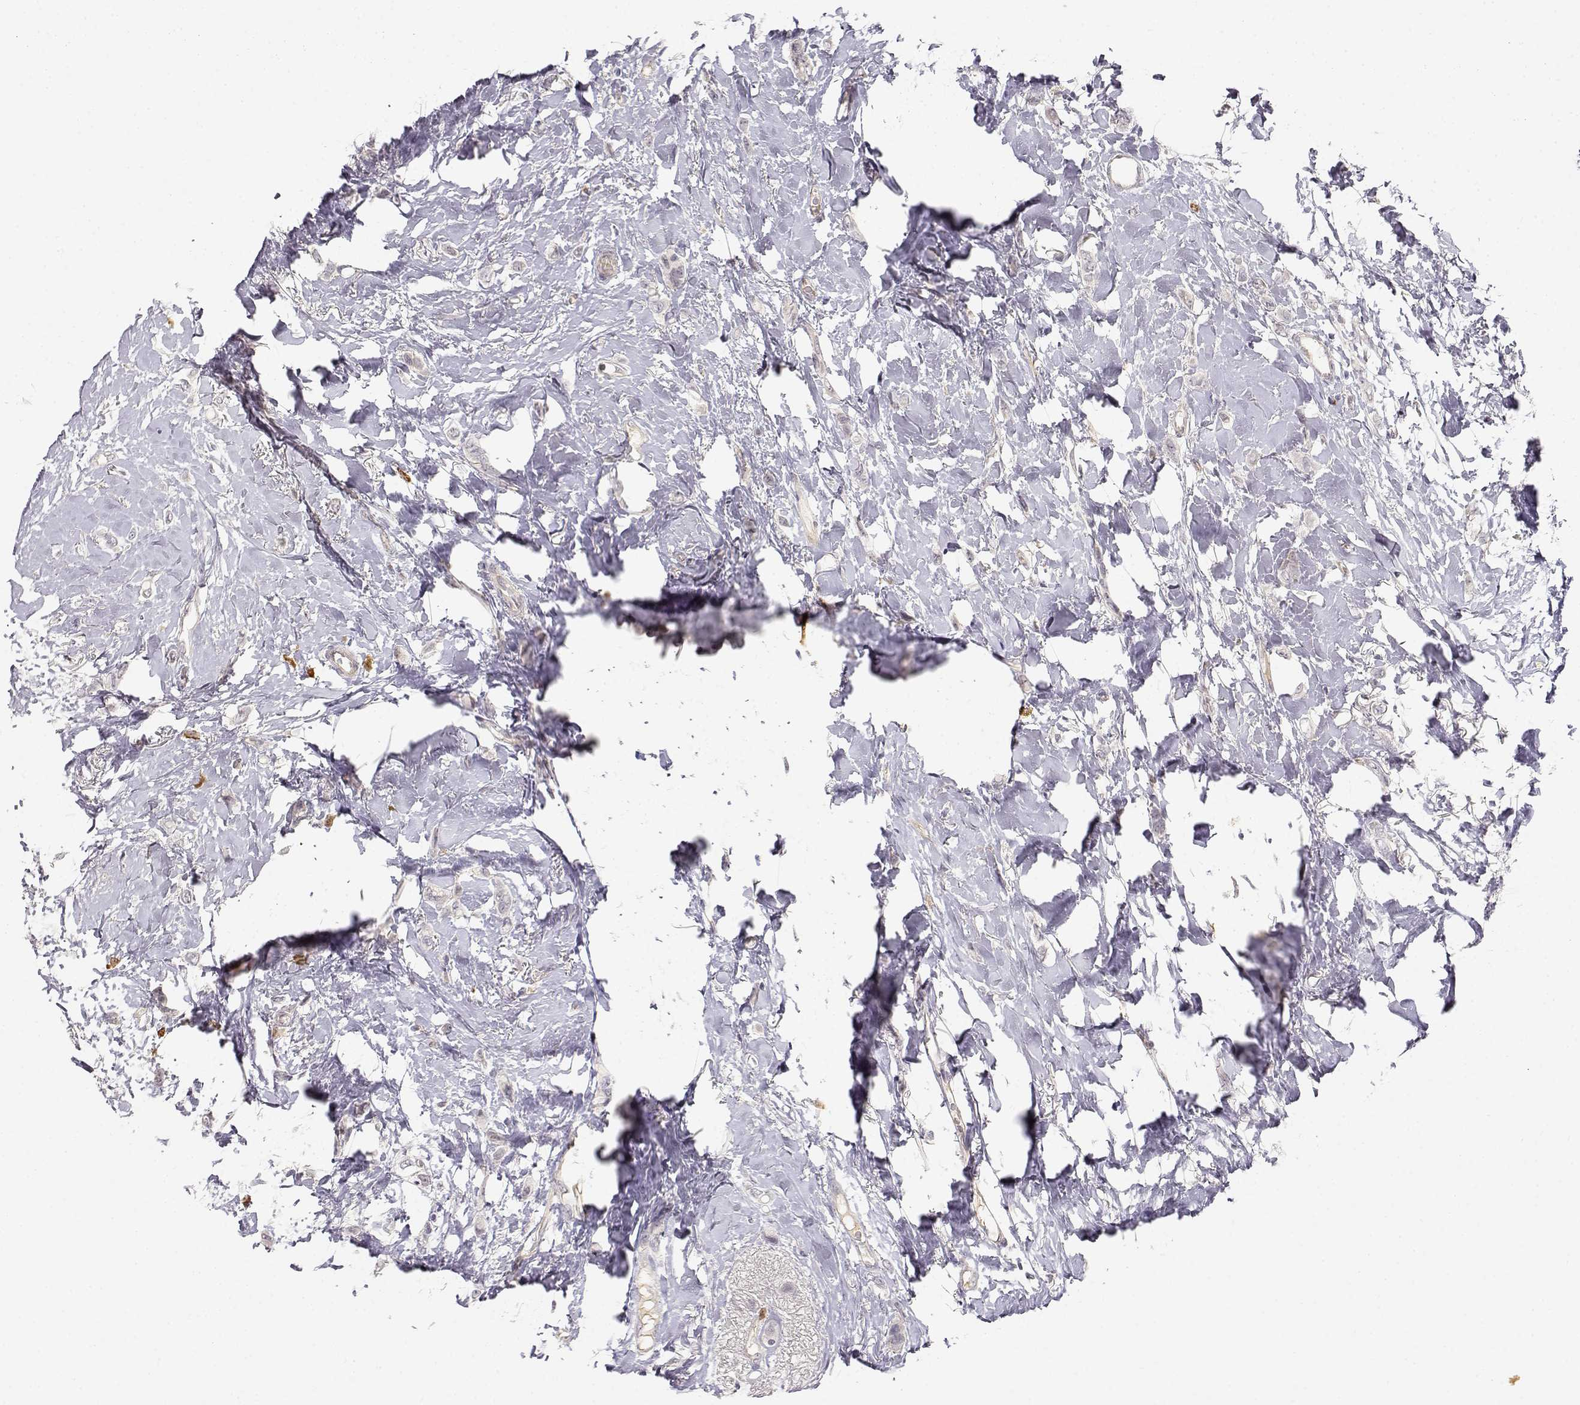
{"staining": {"intensity": "negative", "quantity": "none", "location": "none"}, "tissue": "breast cancer", "cell_type": "Tumor cells", "image_type": "cancer", "snomed": [{"axis": "morphology", "description": "Lobular carcinoma"}, {"axis": "topography", "description": "Breast"}], "caption": "A photomicrograph of lobular carcinoma (breast) stained for a protein reveals no brown staining in tumor cells.", "gene": "EAF2", "patient": {"sex": "female", "age": 66}}